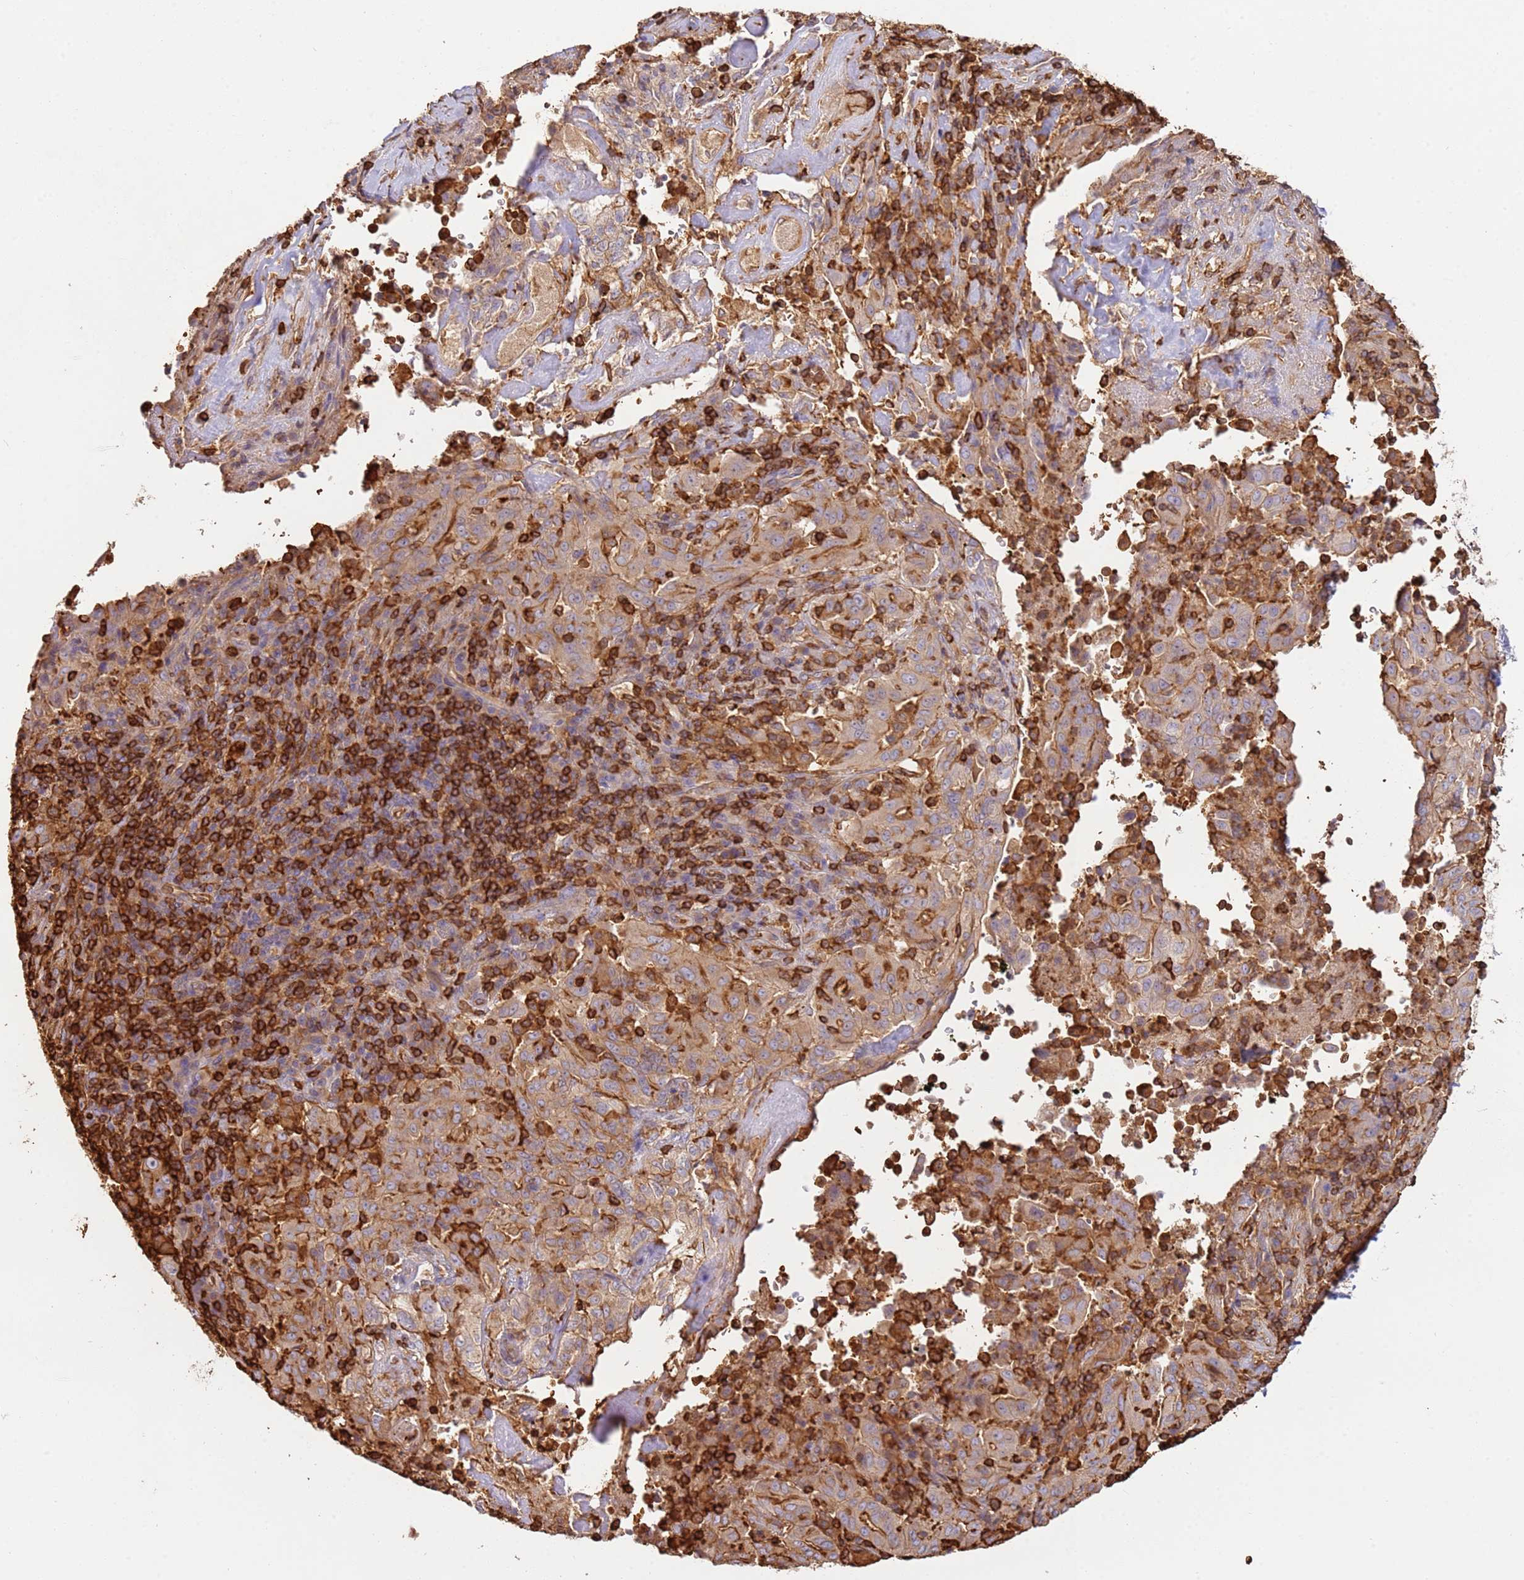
{"staining": {"intensity": "moderate", "quantity": ">75%", "location": "cytoplasmic/membranous"}, "tissue": "pancreatic cancer", "cell_type": "Tumor cells", "image_type": "cancer", "snomed": [{"axis": "morphology", "description": "Adenocarcinoma, NOS"}, {"axis": "topography", "description": "Pancreas"}], "caption": "Immunohistochemical staining of human adenocarcinoma (pancreatic) shows medium levels of moderate cytoplasmic/membranous expression in approximately >75% of tumor cells. Ihc stains the protein of interest in brown and the nuclei are stained blue.", "gene": "OR6P1", "patient": {"sex": "male", "age": 63}}